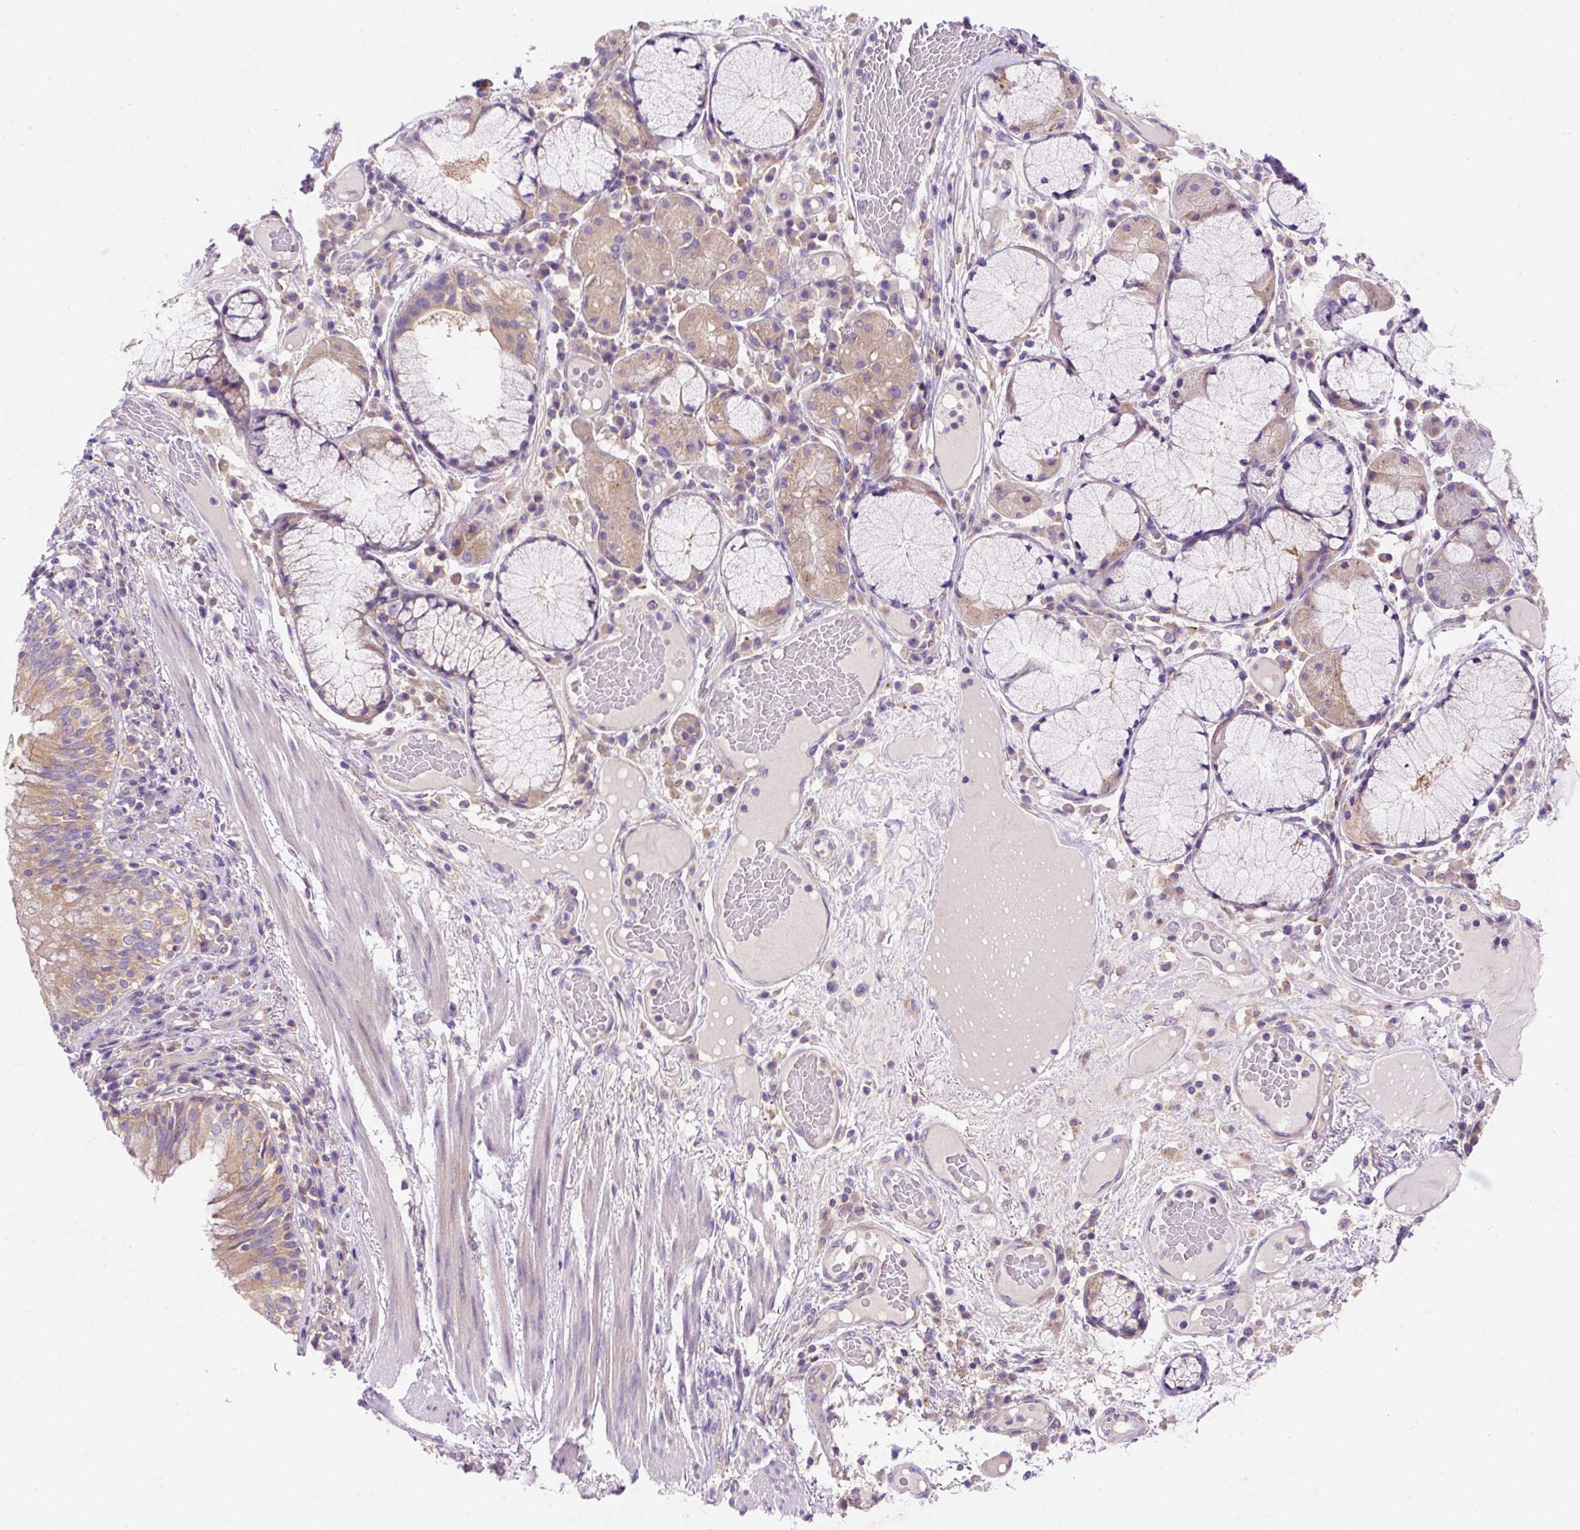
{"staining": {"intensity": "negative", "quantity": "none", "location": "none"}, "tissue": "adipose tissue", "cell_type": "Adipocytes", "image_type": "normal", "snomed": [{"axis": "morphology", "description": "Normal tissue, NOS"}, {"axis": "topography", "description": "Cartilage tissue"}, {"axis": "topography", "description": "Bronchus"}], "caption": "DAB immunohistochemical staining of unremarkable human adipose tissue exhibits no significant expression in adipocytes. (DAB (3,3'-diaminobenzidine) immunohistochemistry (IHC), high magnification).", "gene": "OR4K15", "patient": {"sex": "male", "age": 56}}